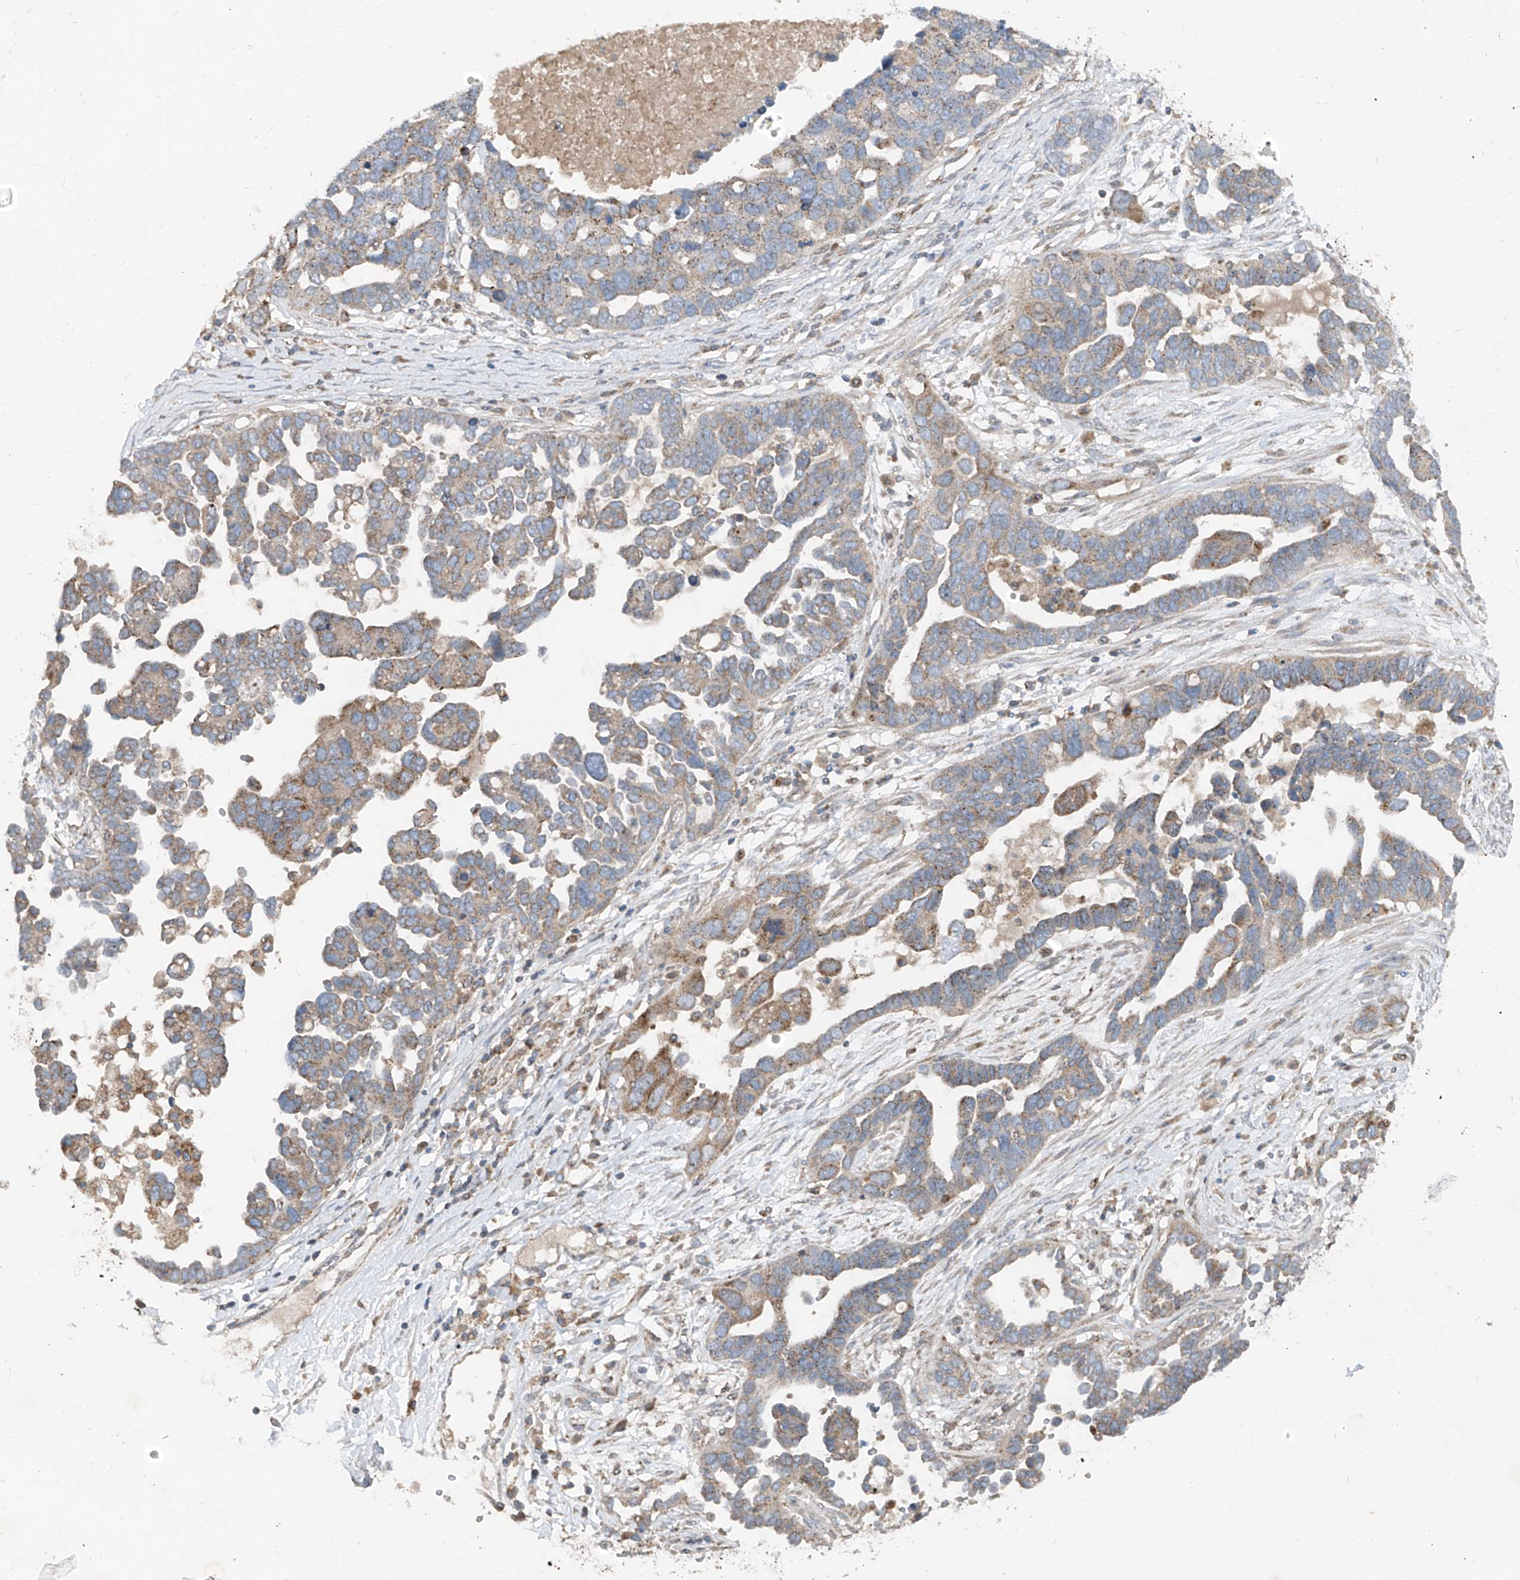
{"staining": {"intensity": "moderate", "quantity": "25%-75%", "location": "cytoplasmic/membranous"}, "tissue": "ovarian cancer", "cell_type": "Tumor cells", "image_type": "cancer", "snomed": [{"axis": "morphology", "description": "Cystadenocarcinoma, serous, NOS"}, {"axis": "topography", "description": "Ovary"}], "caption": "Immunohistochemistry (DAB) staining of ovarian serous cystadenocarcinoma demonstrates moderate cytoplasmic/membranous protein staining in about 25%-75% of tumor cells.", "gene": "ABCD3", "patient": {"sex": "female", "age": 54}}